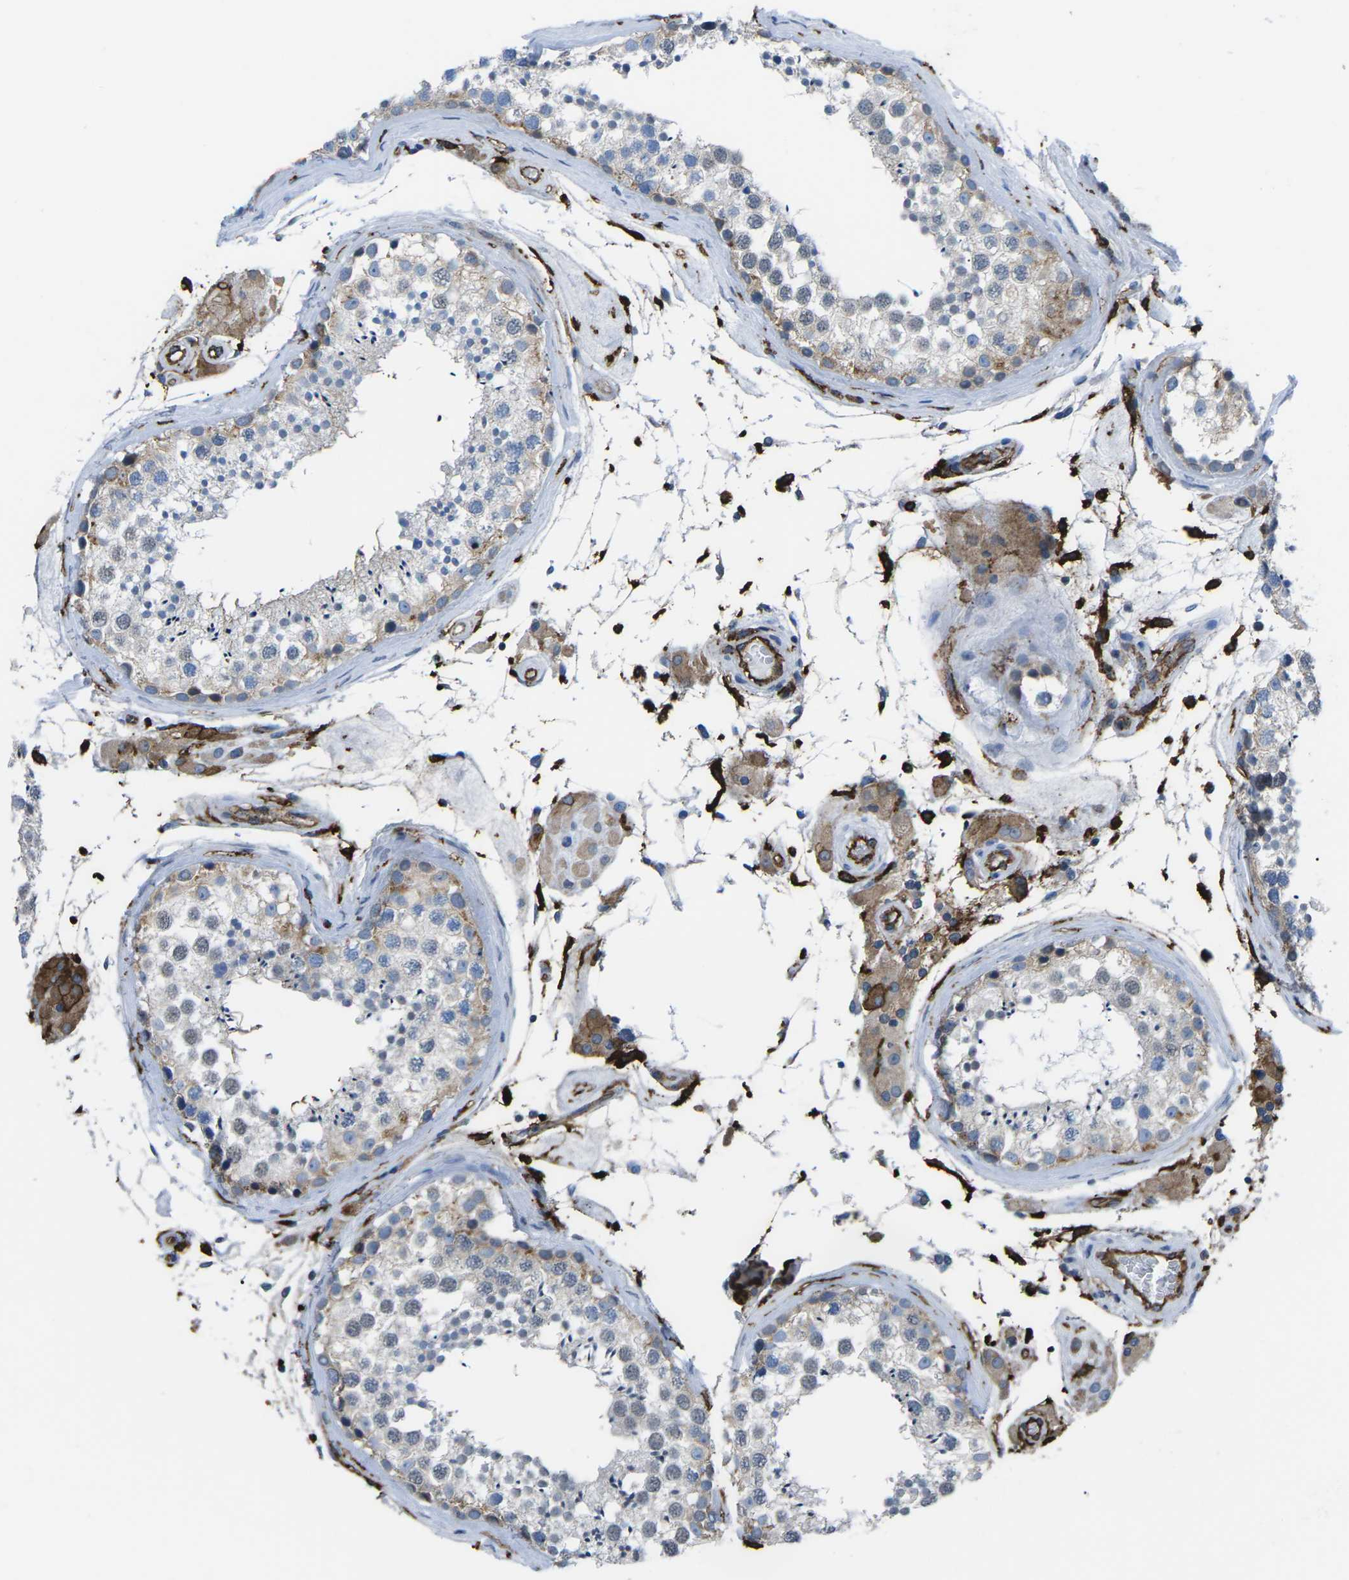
{"staining": {"intensity": "moderate", "quantity": "25%-75%", "location": "cytoplasmic/membranous"}, "tissue": "testis", "cell_type": "Cells in seminiferous ducts", "image_type": "normal", "snomed": [{"axis": "morphology", "description": "Normal tissue, NOS"}, {"axis": "topography", "description": "Testis"}], "caption": "Protein positivity by immunohistochemistry (IHC) demonstrates moderate cytoplasmic/membranous positivity in approximately 25%-75% of cells in seminiferous ducts in benign testis.", "gene": "PTPN1", "patient": {"sex": "male", "age": 46}}